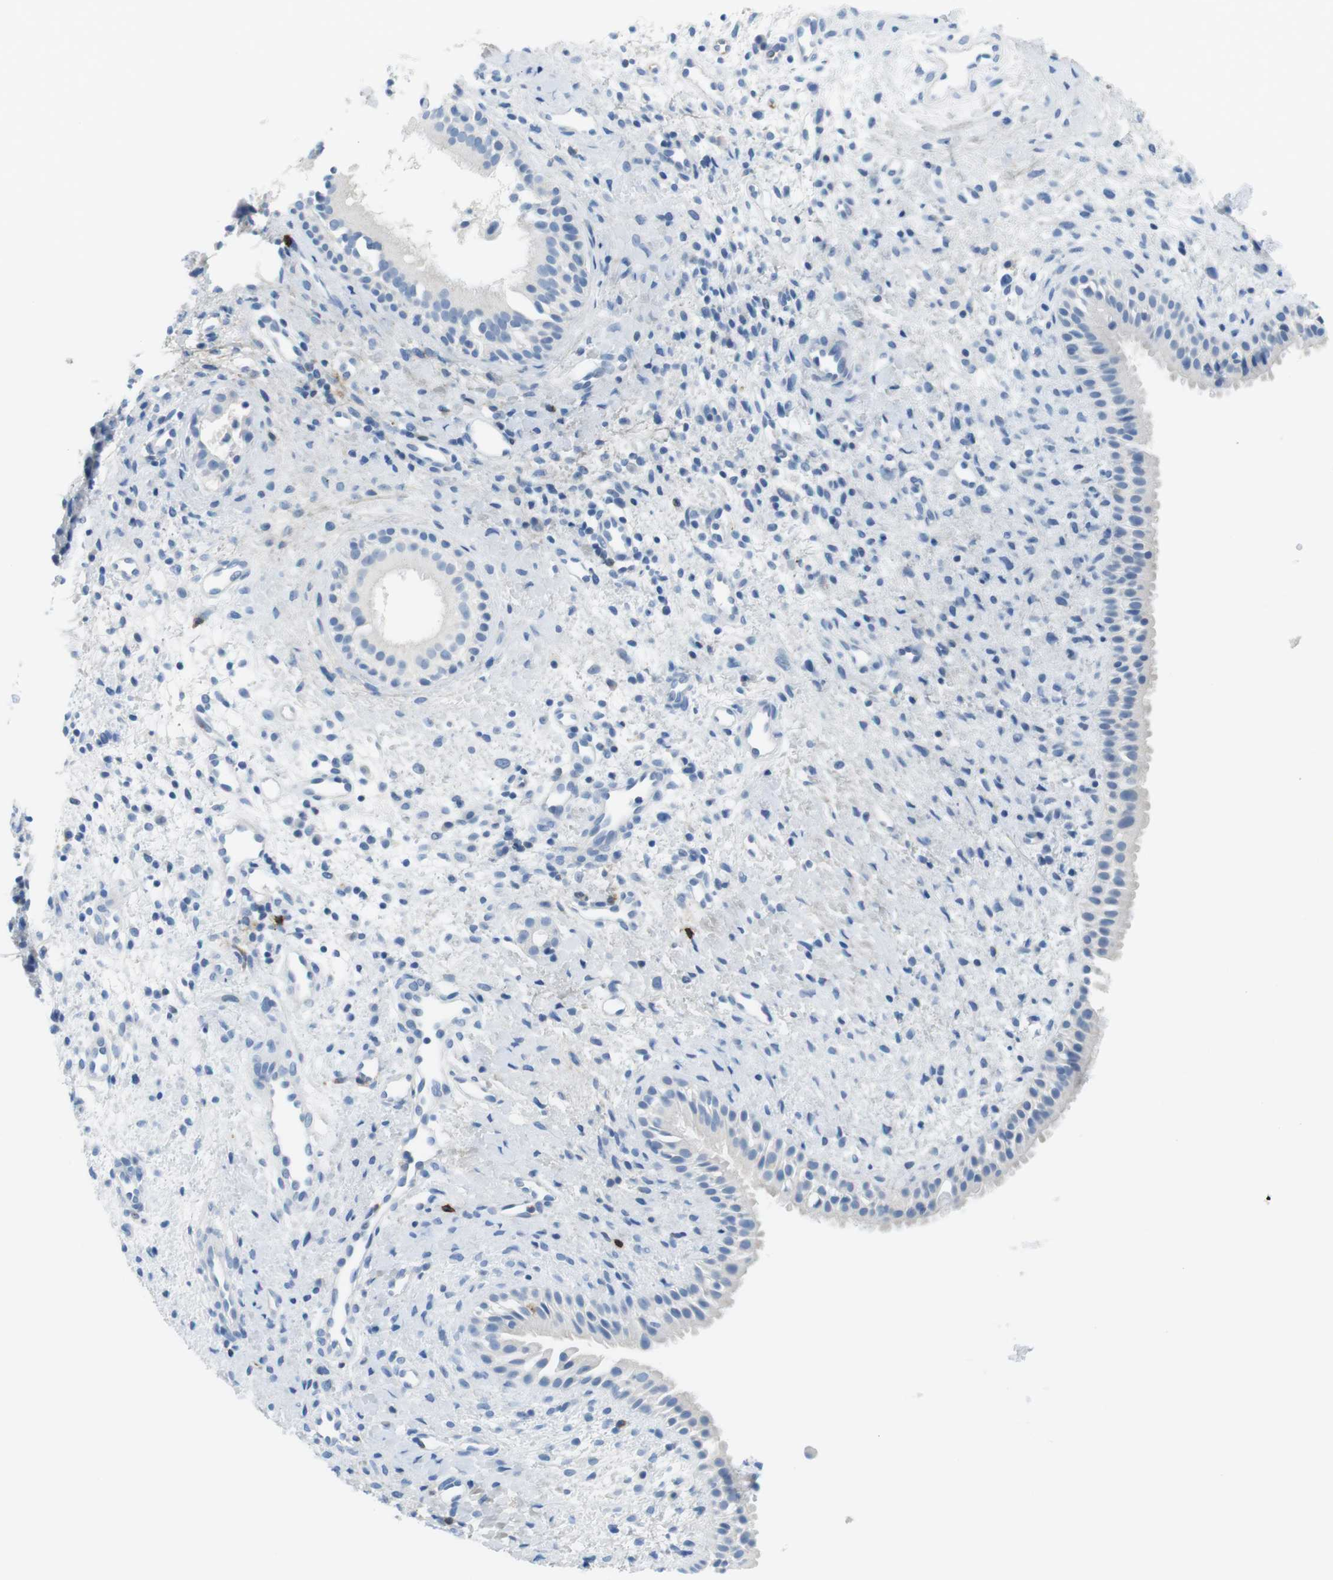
{"staining": {"intensity": "negative", "quantity": "none", "location": "none"}, "tissue": "nasopharynx", "cell_type": "Respiratory epithelial cells", "image_type": "normal", "snomed": [{"axis": "morphology", "description": "Normal tissue, NOS"}, {"axis": "topography", "description": "Nasopharynx"}], "caption": "Protein analysis of unremarkable nasopharynx demonstrates no significant staining in respiratory epithelial cells.", "gene": "TNFRSF4", "patient": {"sex": "male", "age": 22}}